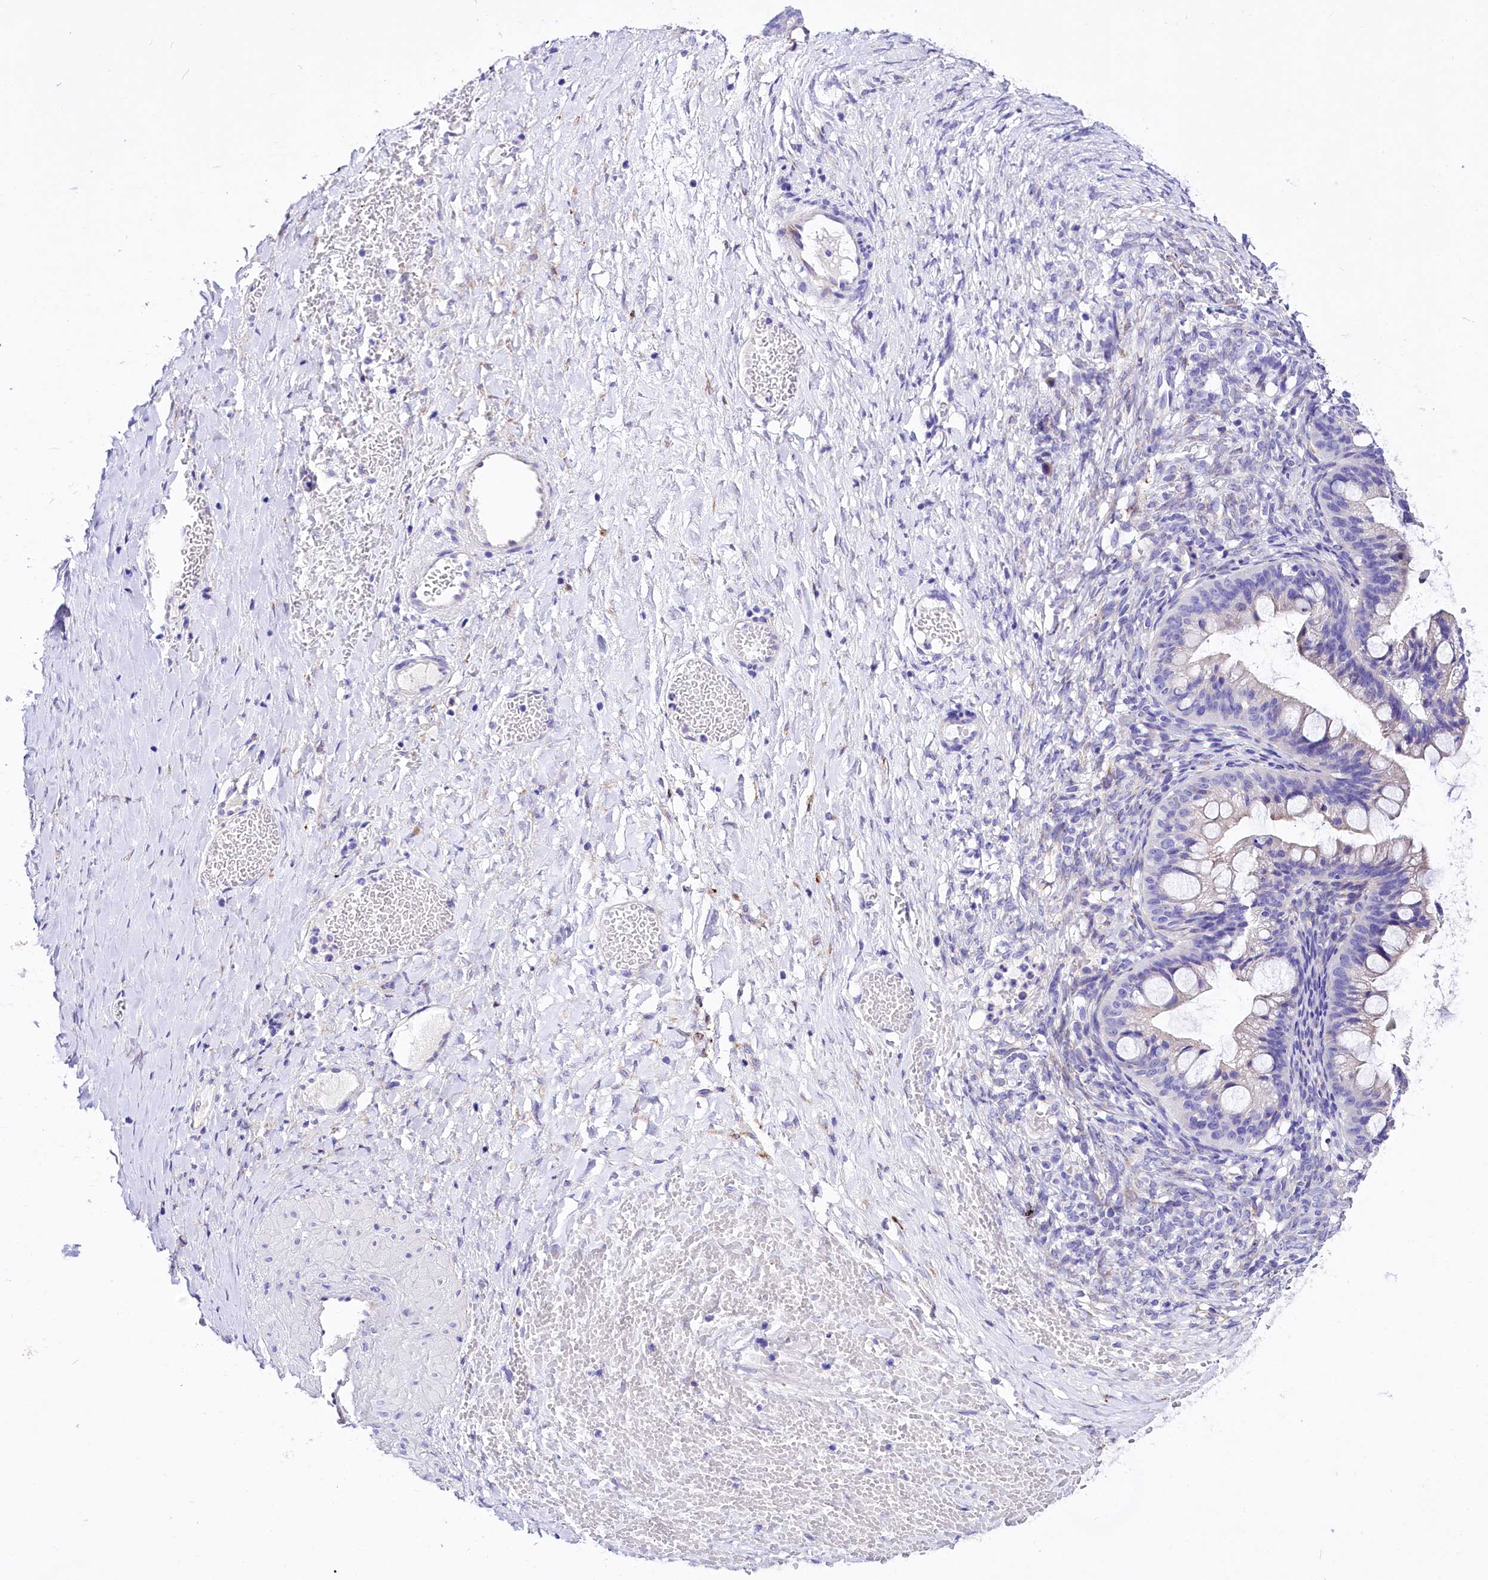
{"staining": {"intensity": "negative", "quantity": "none", "location": "none"}, "tissue": "ovarian cancer", "cell_type": "Tumor cells", "image_type": "cancer", "snomed": [{"axis": "morphology", "description": "Cystadenocarcinoma, mucinous, NOS"}, {"axis": "topography", "description": "Ovary"}], "caption": "Immunohistochemical staining of ovarian cancer (mucinous cystadenocarcinoma) demonstrates no significant staining in tumor cells. Nuclei are stained in blue.", "gene": "A2ML1", "patient": {"sex": "female", "age": 73}}